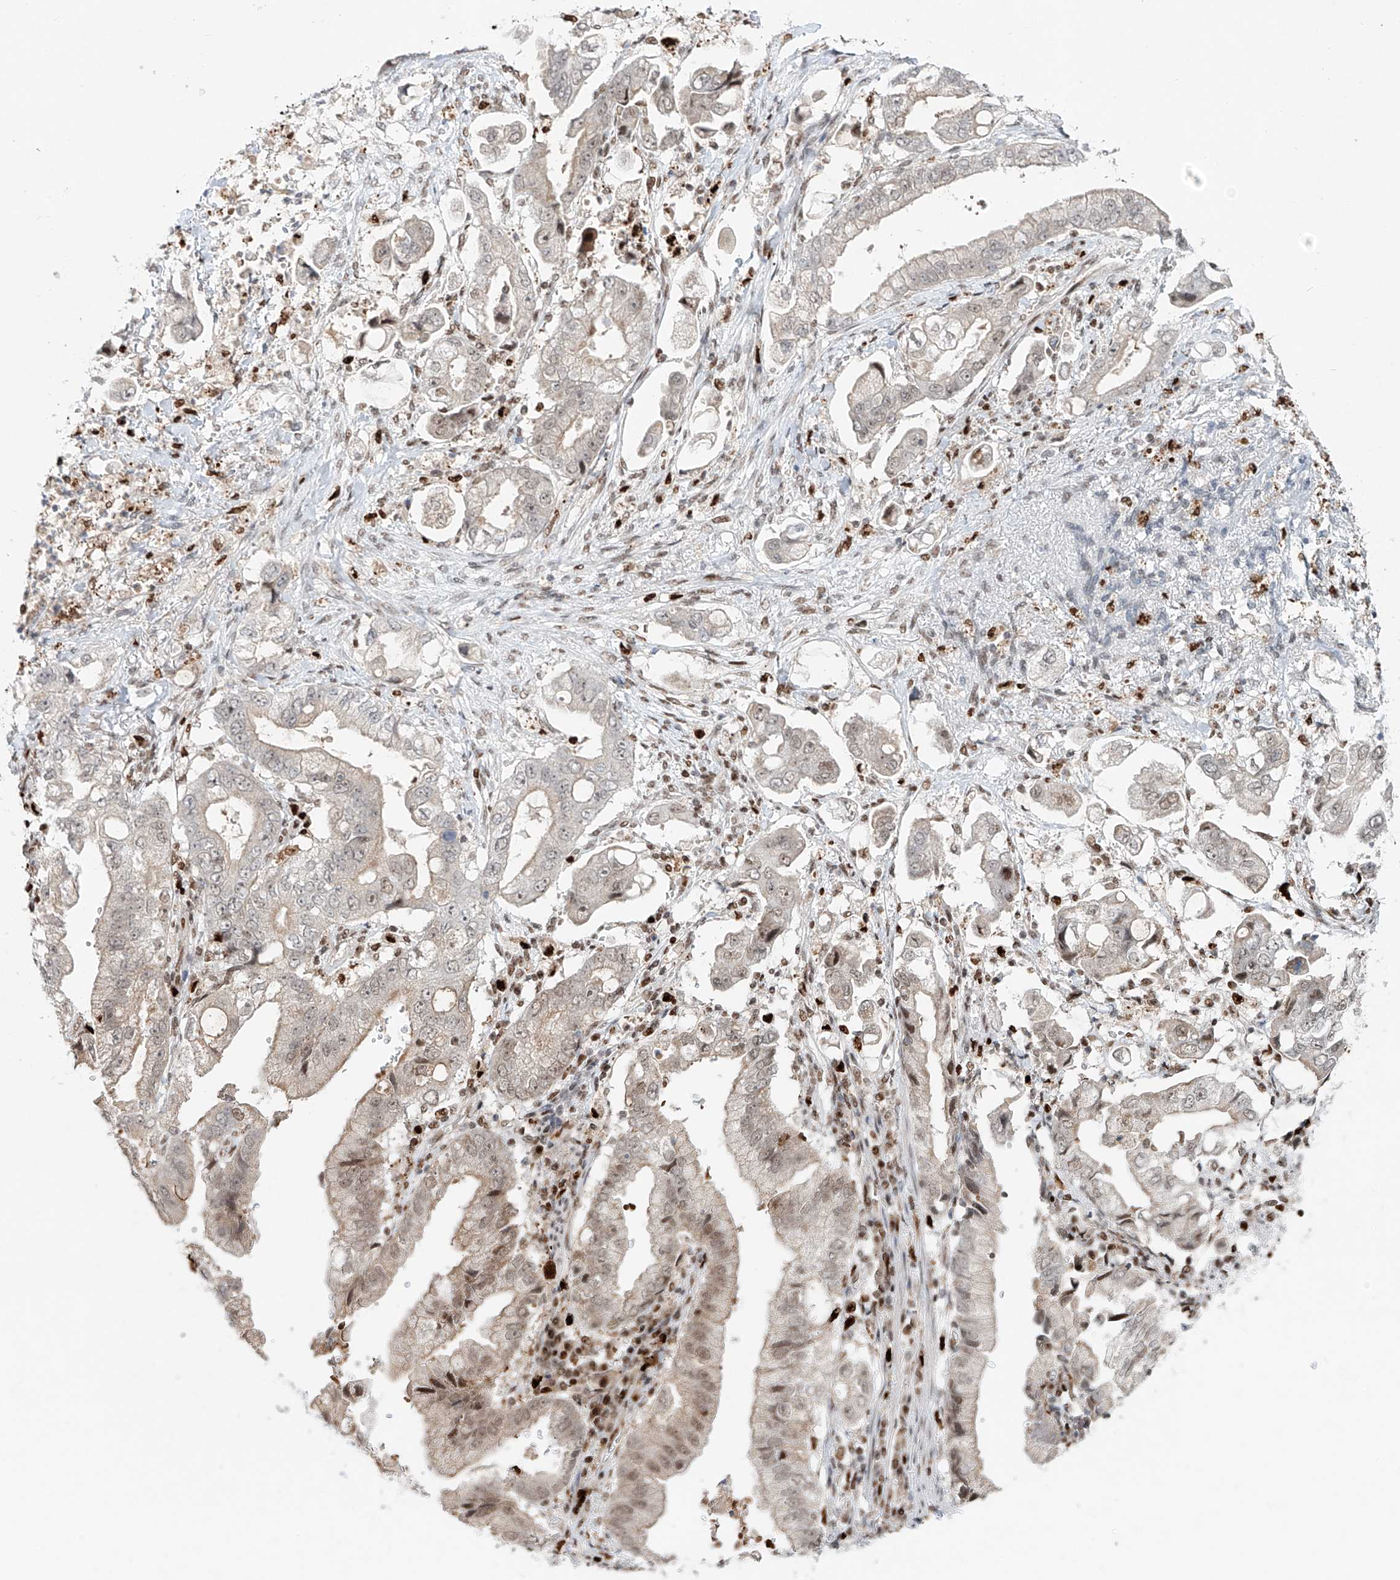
{"staining": {"intensity": "weak", "quantity": "<25%", "location": "nuclear"}, "tissue": "stomach cancer", "cell_type": "Tumor cells", "image_type": "cancer", "snomed": [{"axis": "morphology", "description": "Adenocarcinoma, NOS"}, {"axis": "topography", "description": "Stomach"}], "caption": "Immunohistochemistry image of neoplastic tissue: adenocarcinoma (stomach) stained with DAB (3,3'-diaminobenzidine) demonstrates no significant protein positivity in tumor cells.", "gene": "DZIP1L", "patient": {"sex": "male", "age": 62}}